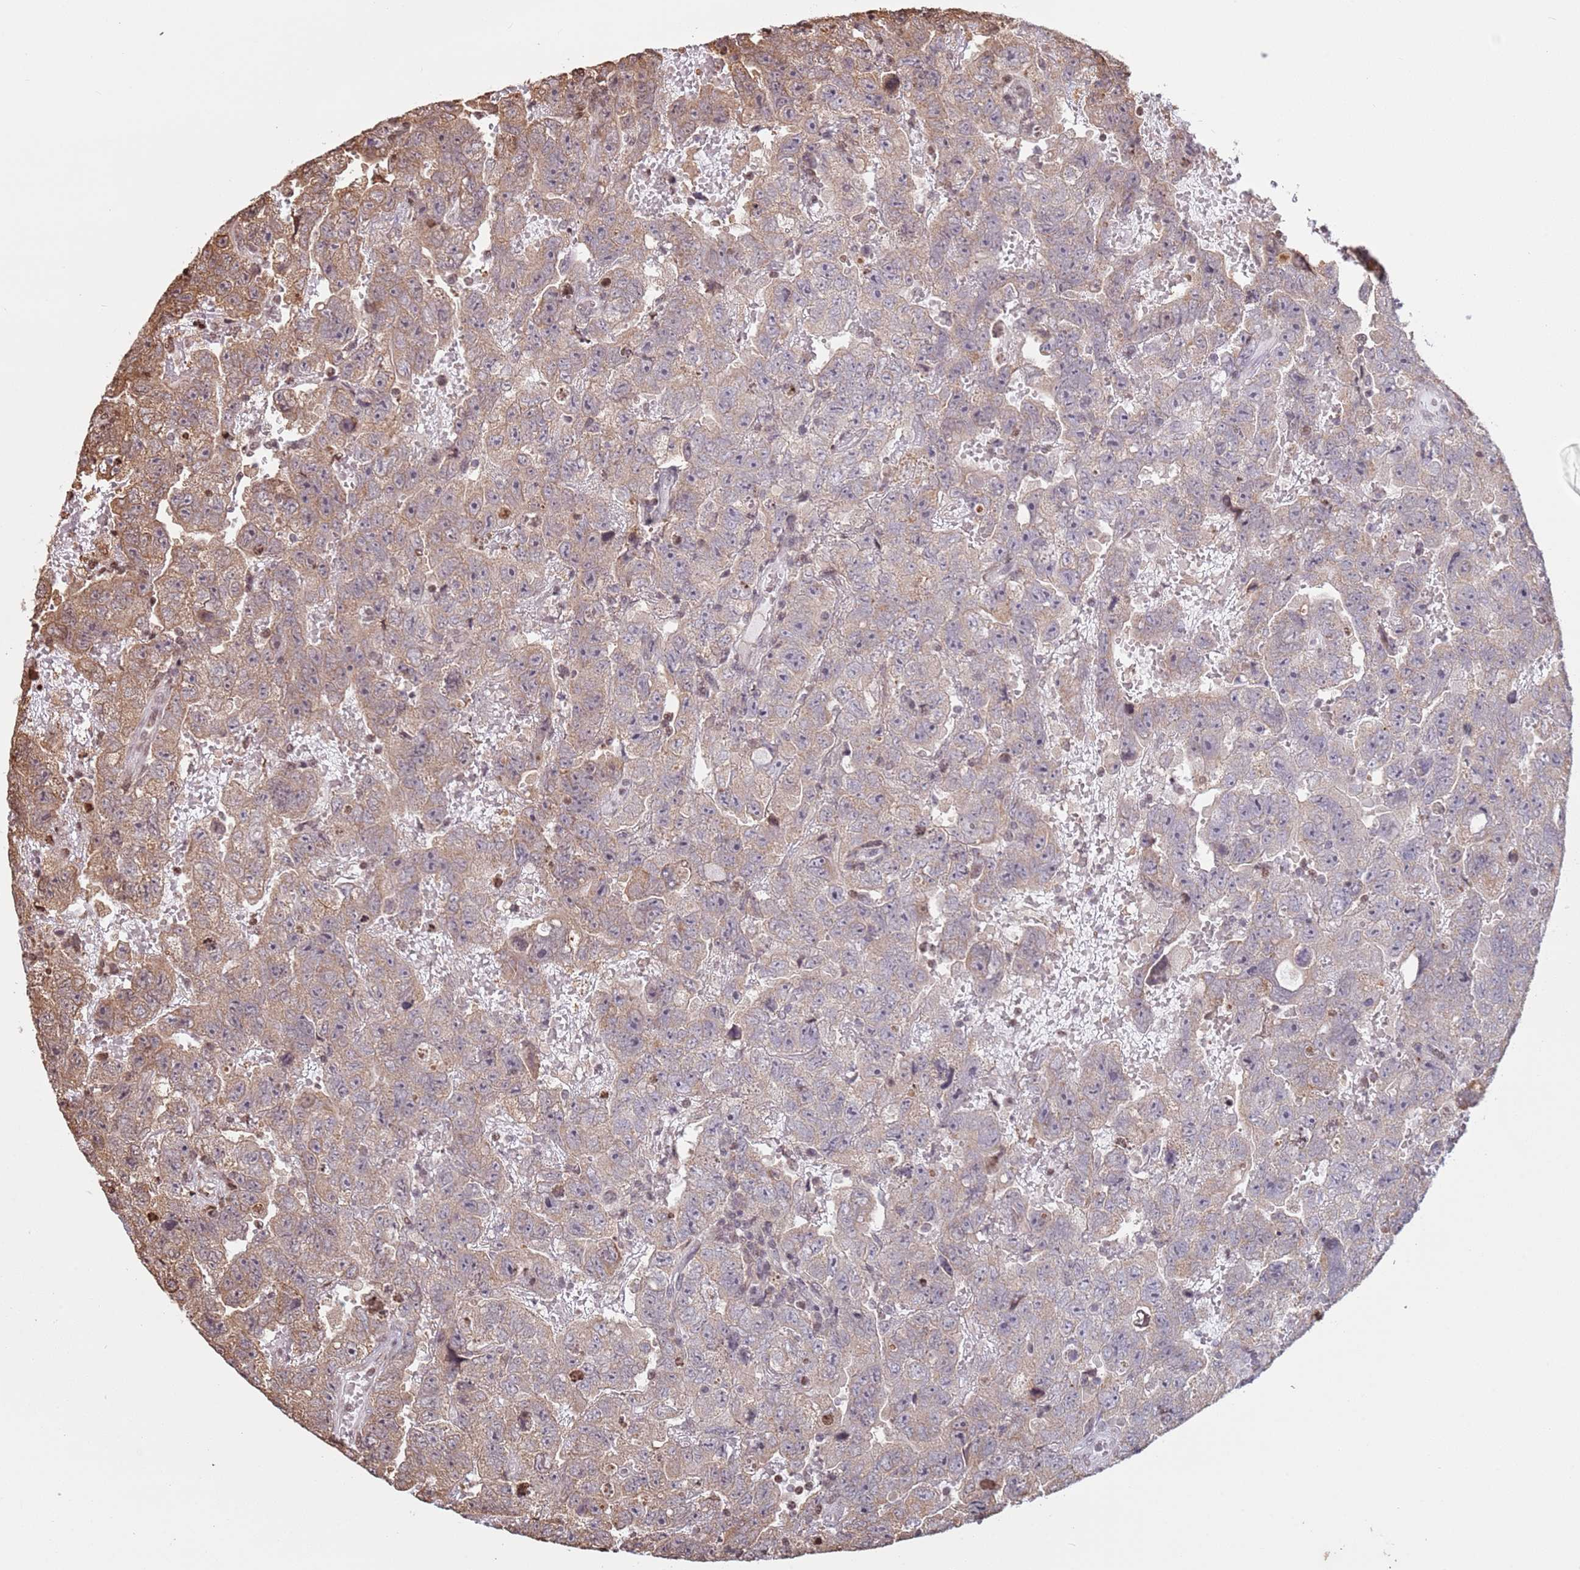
{"staining": {"intensity": "weak", "quantity": ">75%", "location": "cytoplasmic/membranous"}, "tissue": "testis cancer", "cell_type": "Tumor cells", "image_type": "cancer", "snomed": [{"axis": "morphology", "description": "Carcinoma, Embryonal, NOS"}, {"axis": "topography", "description": "Testis"}], "caption": "Immunohistochemistry staining of embryonal carcinoma (testis), which demonstrates low levels of weak cytoplasmic/membranous expression in about >75% of tumor cells indicating weak cytoplasmic/membranous protein positivity. The staining was performed using DAB (3,3'-diaminobenzidine) (brown) for protein detection and nuclei were counterstained in hematoxylin (blue).", "gene": "SCAF1", "patient": {"sex": "male", "age": 45}}